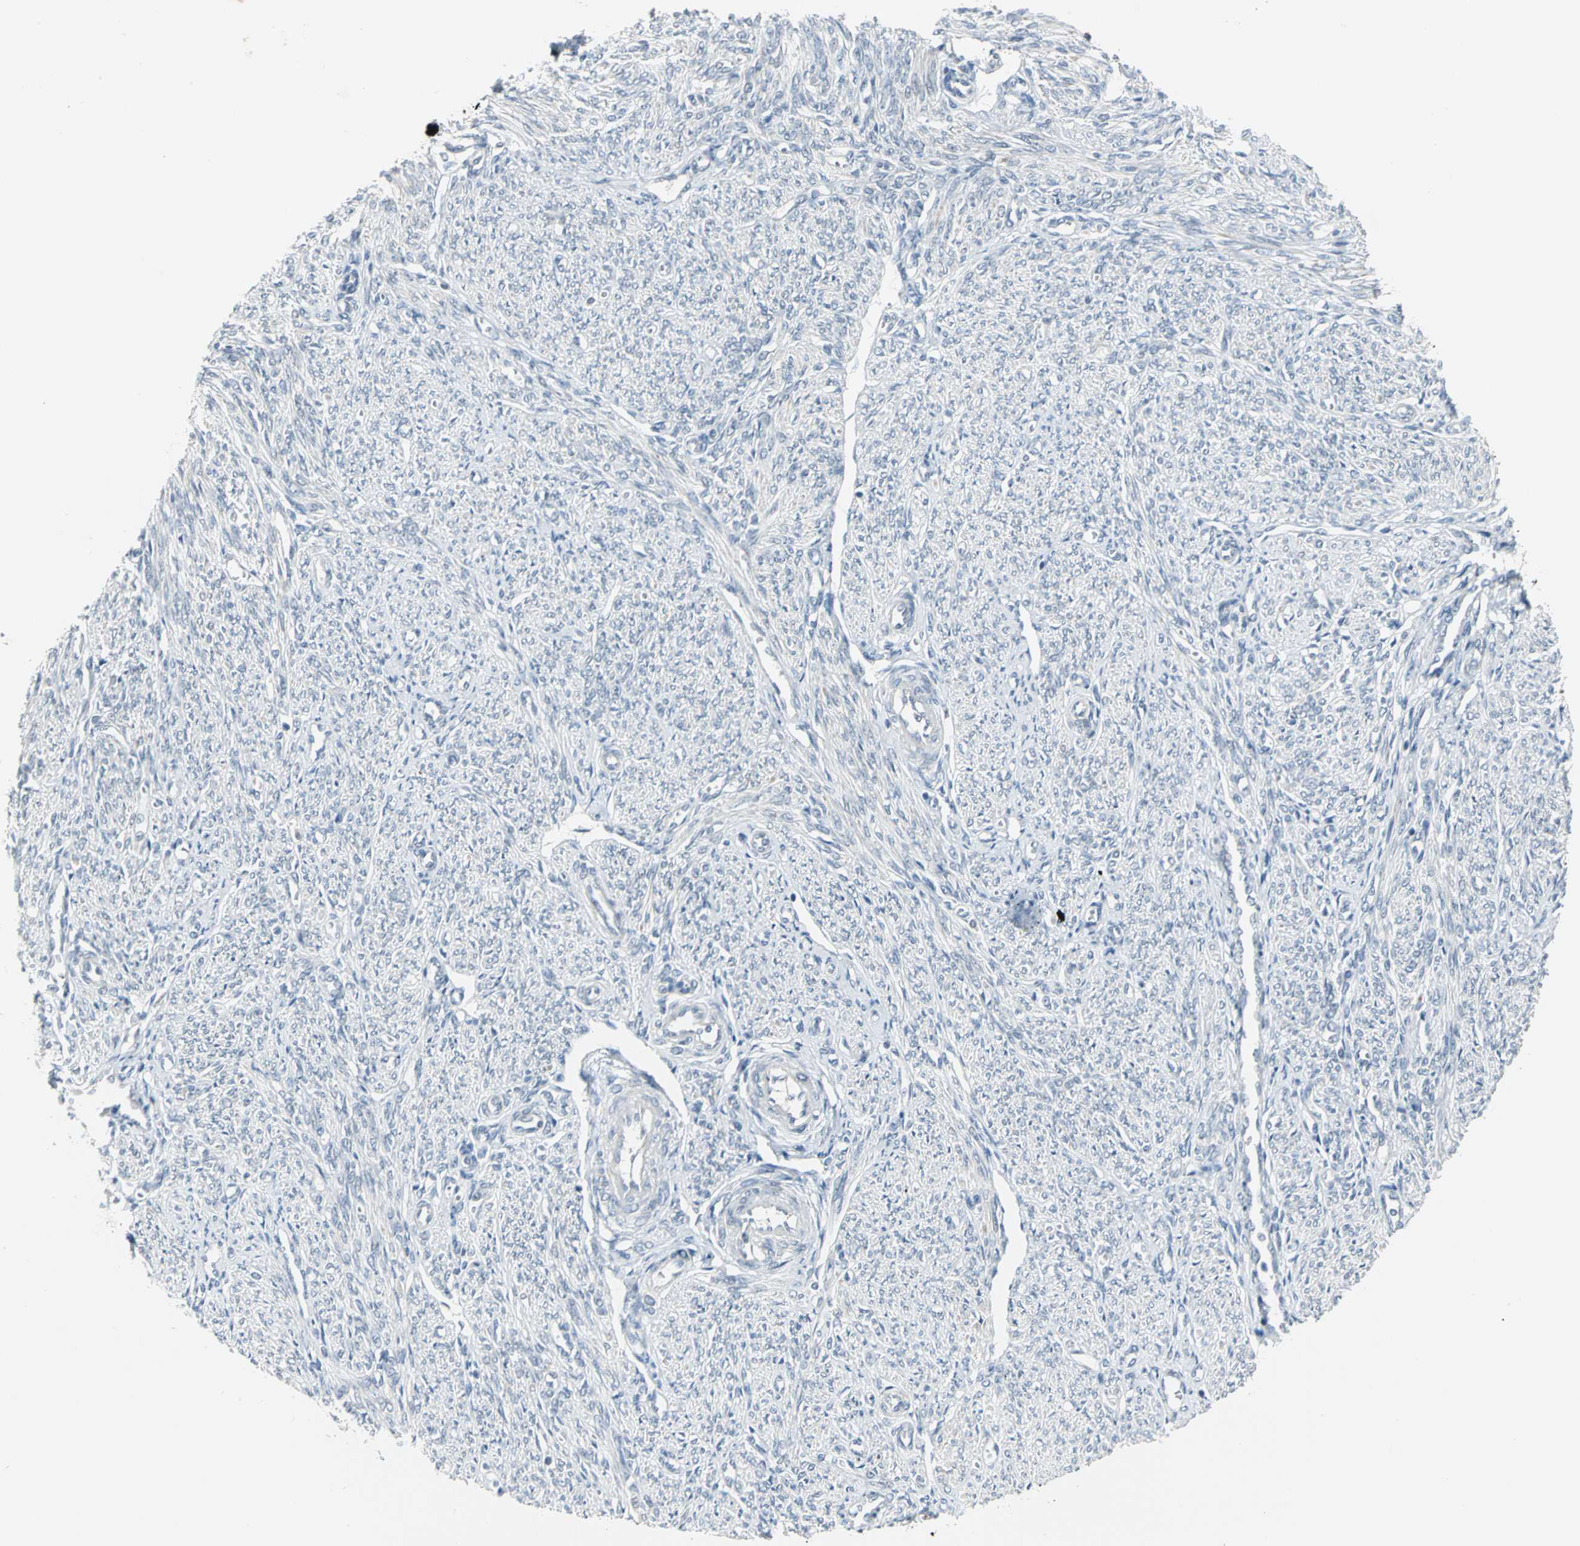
{"staining": {"intensity": "negative", "quantity": "none", "location": "none"}, "tissue": "smooth muscle", "cell_type": "Smooth muscle cells", "image_type": "normal", "snomed": [{"axis": "morphology", "description": "Normal tissue, NOS"}, {"axis": "topography", "description": "Smooth muscle"}], "caption": "This is an IHC photomicrograph of unremarkable human smooth muscle. There is no positivity in smooth muscle cells.", "gene": "MYBBP1A", "patient": {"sex": "female", "age": 65}}